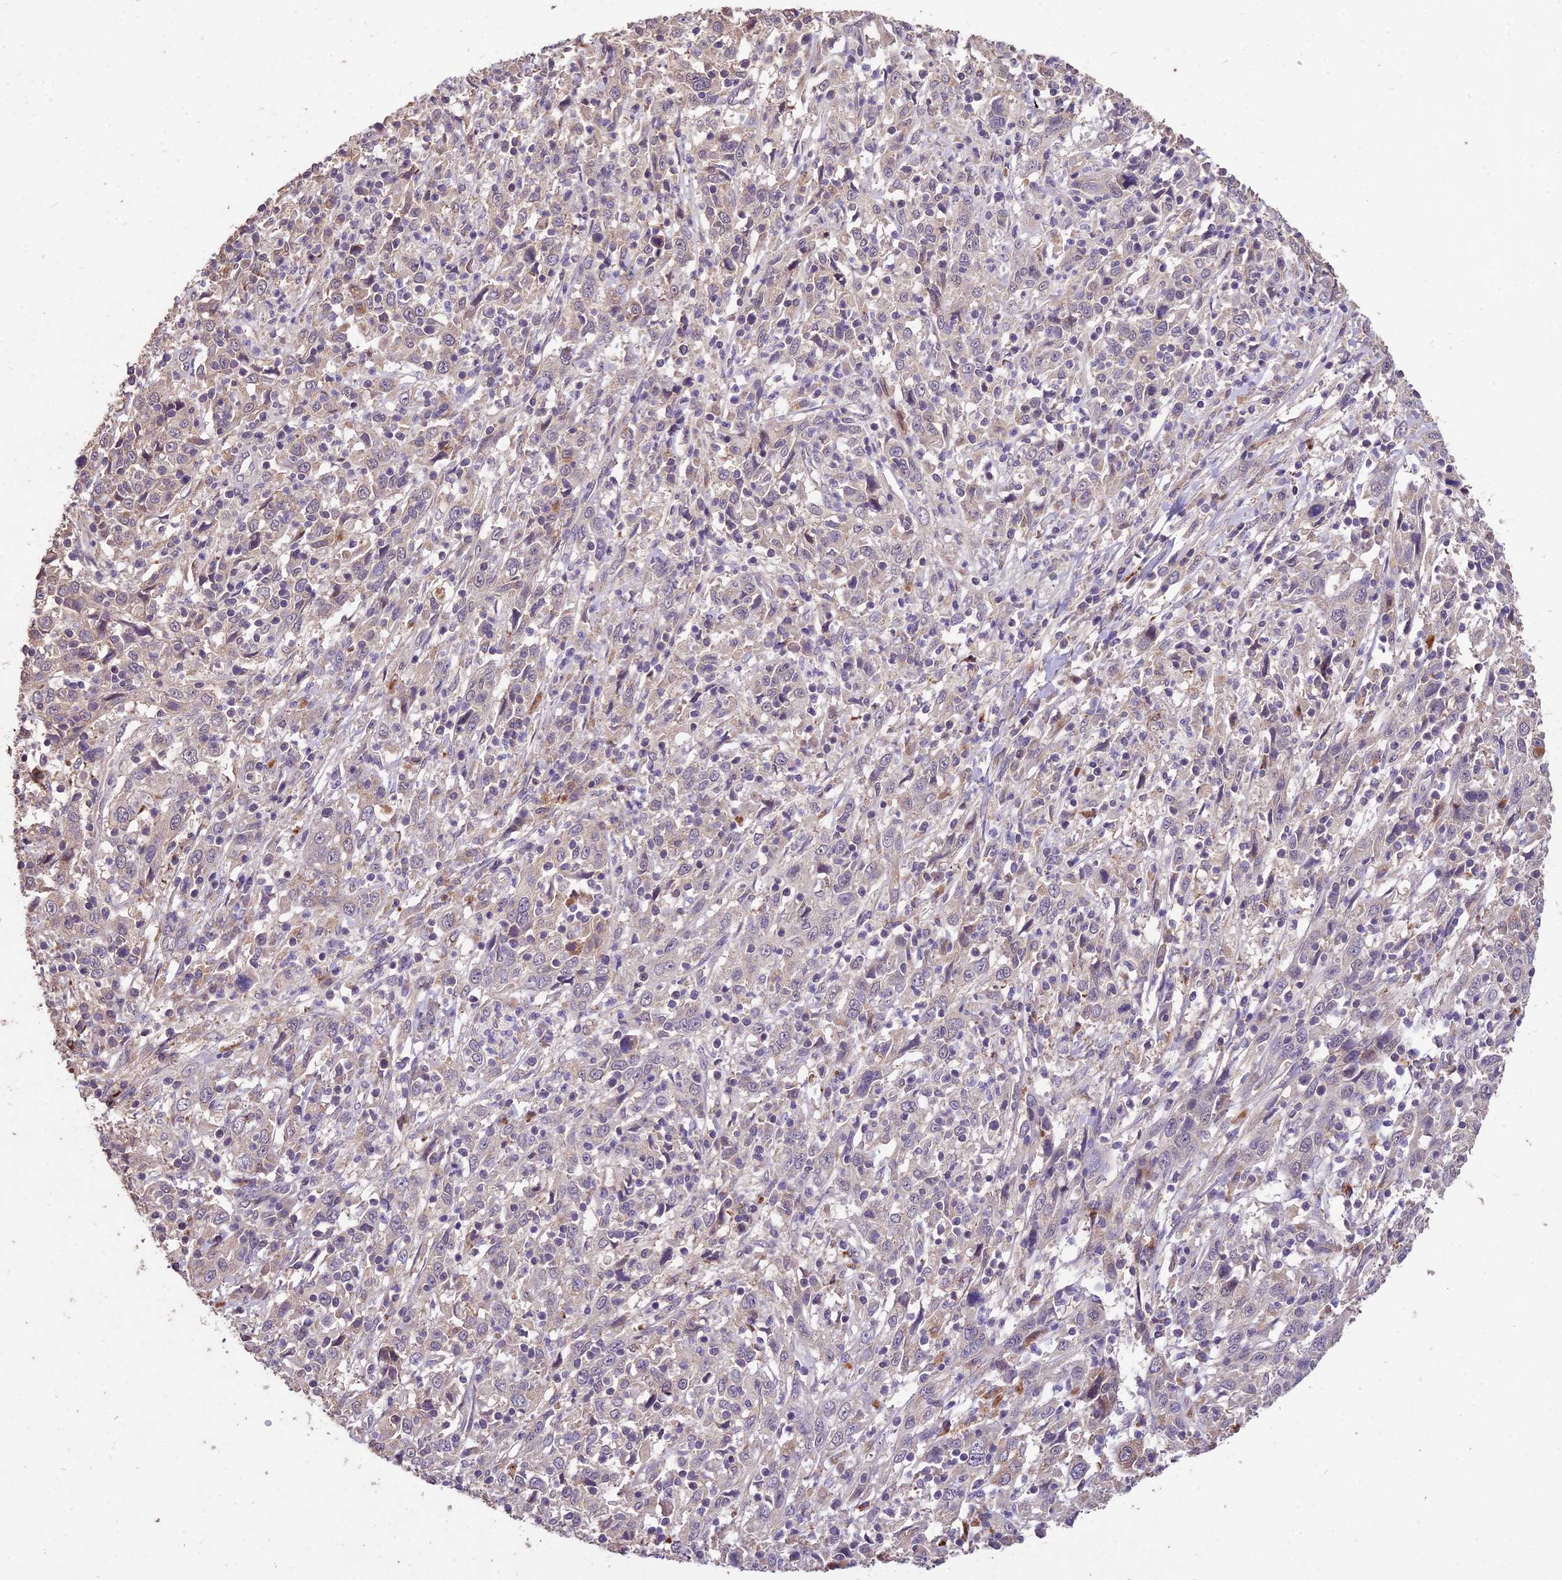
{"staining": {"intensity": "weak", "quantity": "<25%", "location": "cytoplasmic/membranous"}, "tissue": "cervical cancer", "cell_type": "Tumor cells", "image_type": "cancer", "snomed": [{"axis": "morphology", "description": "Squamous cell carcinoma, NOS"}, {"axis": "topography", "description": "Cervix"}], "caption": "There is no significant staining in tumor cells of cervical squamous cell carcinoma.", "gene": "SDHD", "patient": {"sex": "female", "age": 46}}